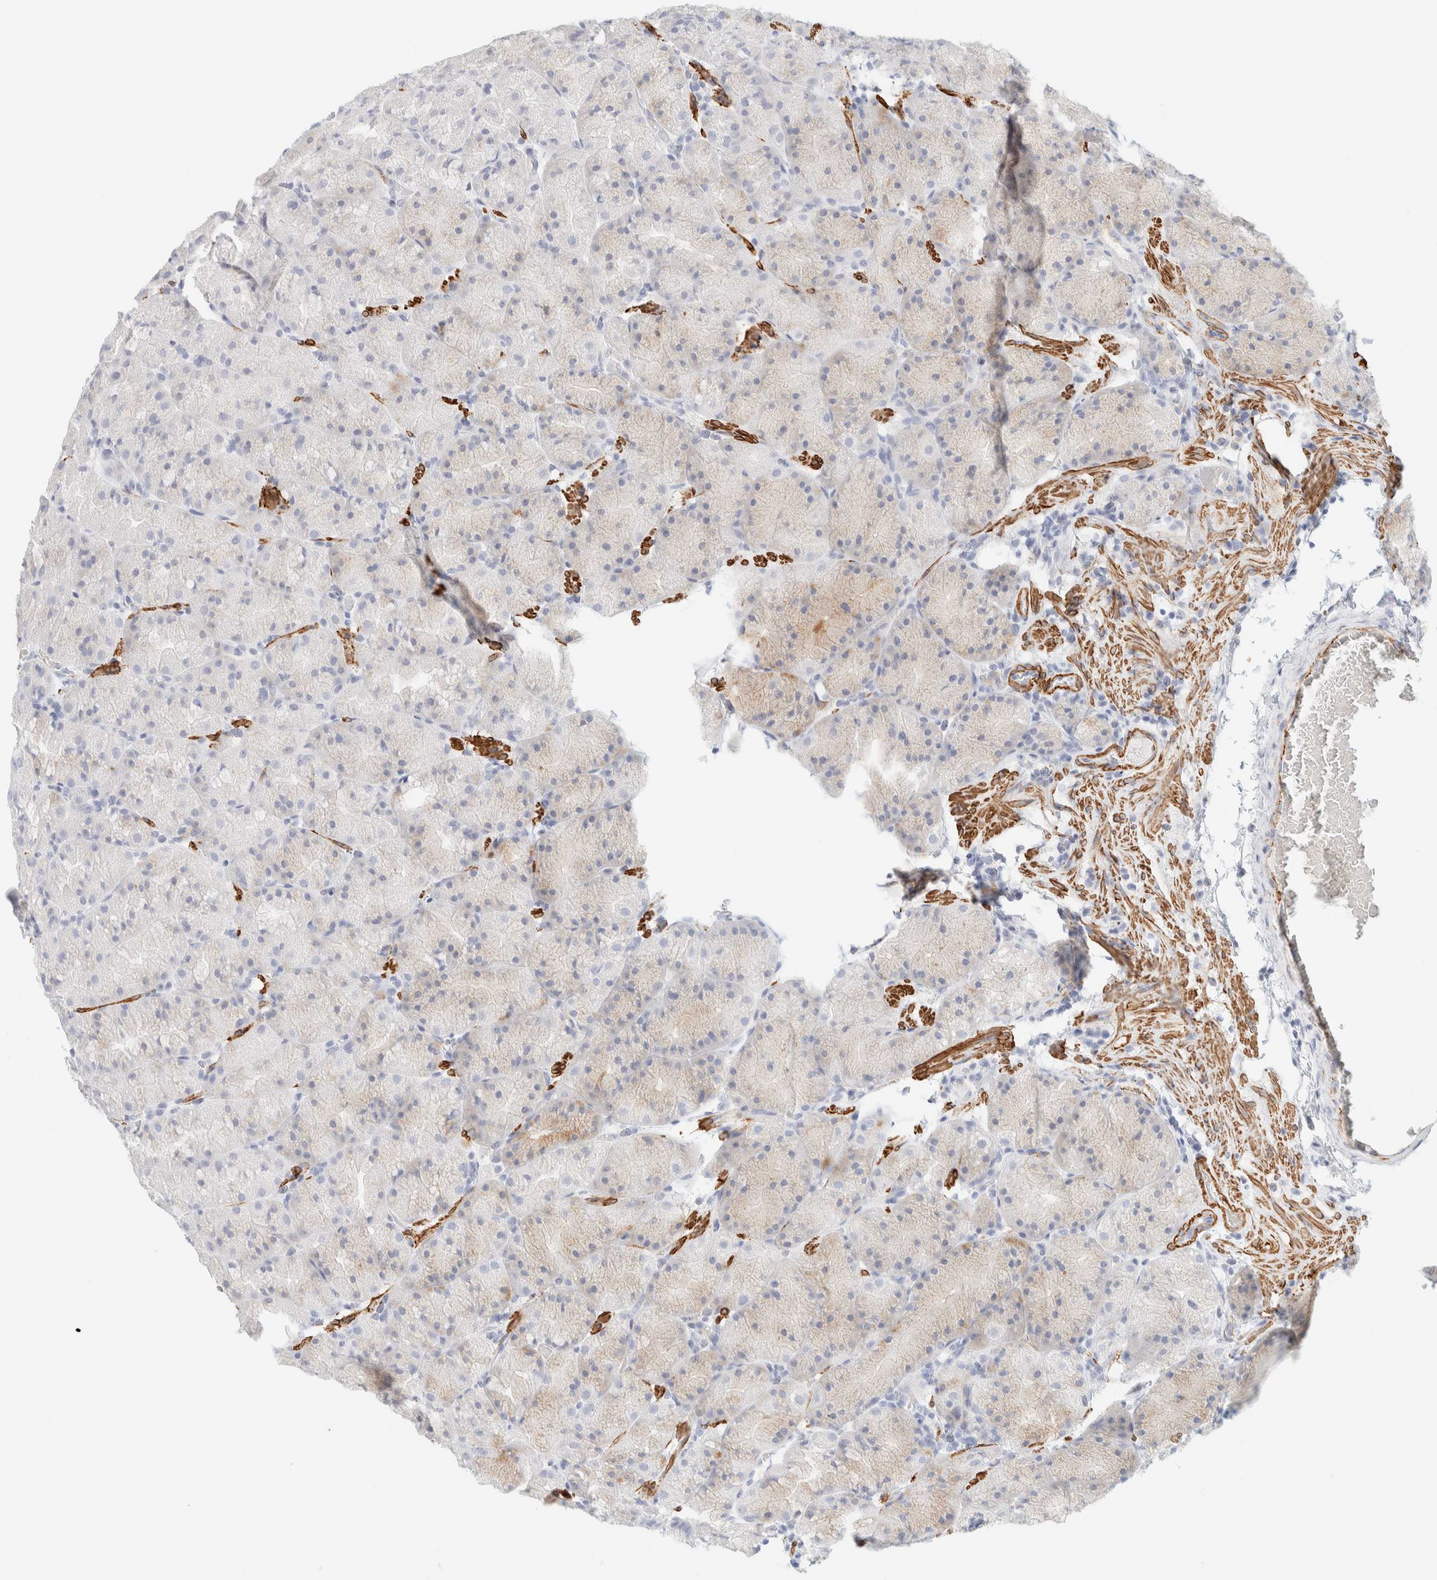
{"staining": {"intensity": "strong", "quantity": "<25%", "location": "cytoplasmic/membranous"}, "tissue": "stomach", "cell_type": "Glandular cells", "image_type": "normal", "snomed": [{"axis": "morphology", "description": "Normal tissue, NOS"}, {"axis": "topography", "description": "Stomach, upper"}, {"axis": "topography", "description": "Stomach"}], "caption": "Strong cytoplasmic/membranous protein positivity is present in approximately <25% of glandular cells in stomach.", "gene": "AFMID", "patient": {"sex": "male", "age": 48}}